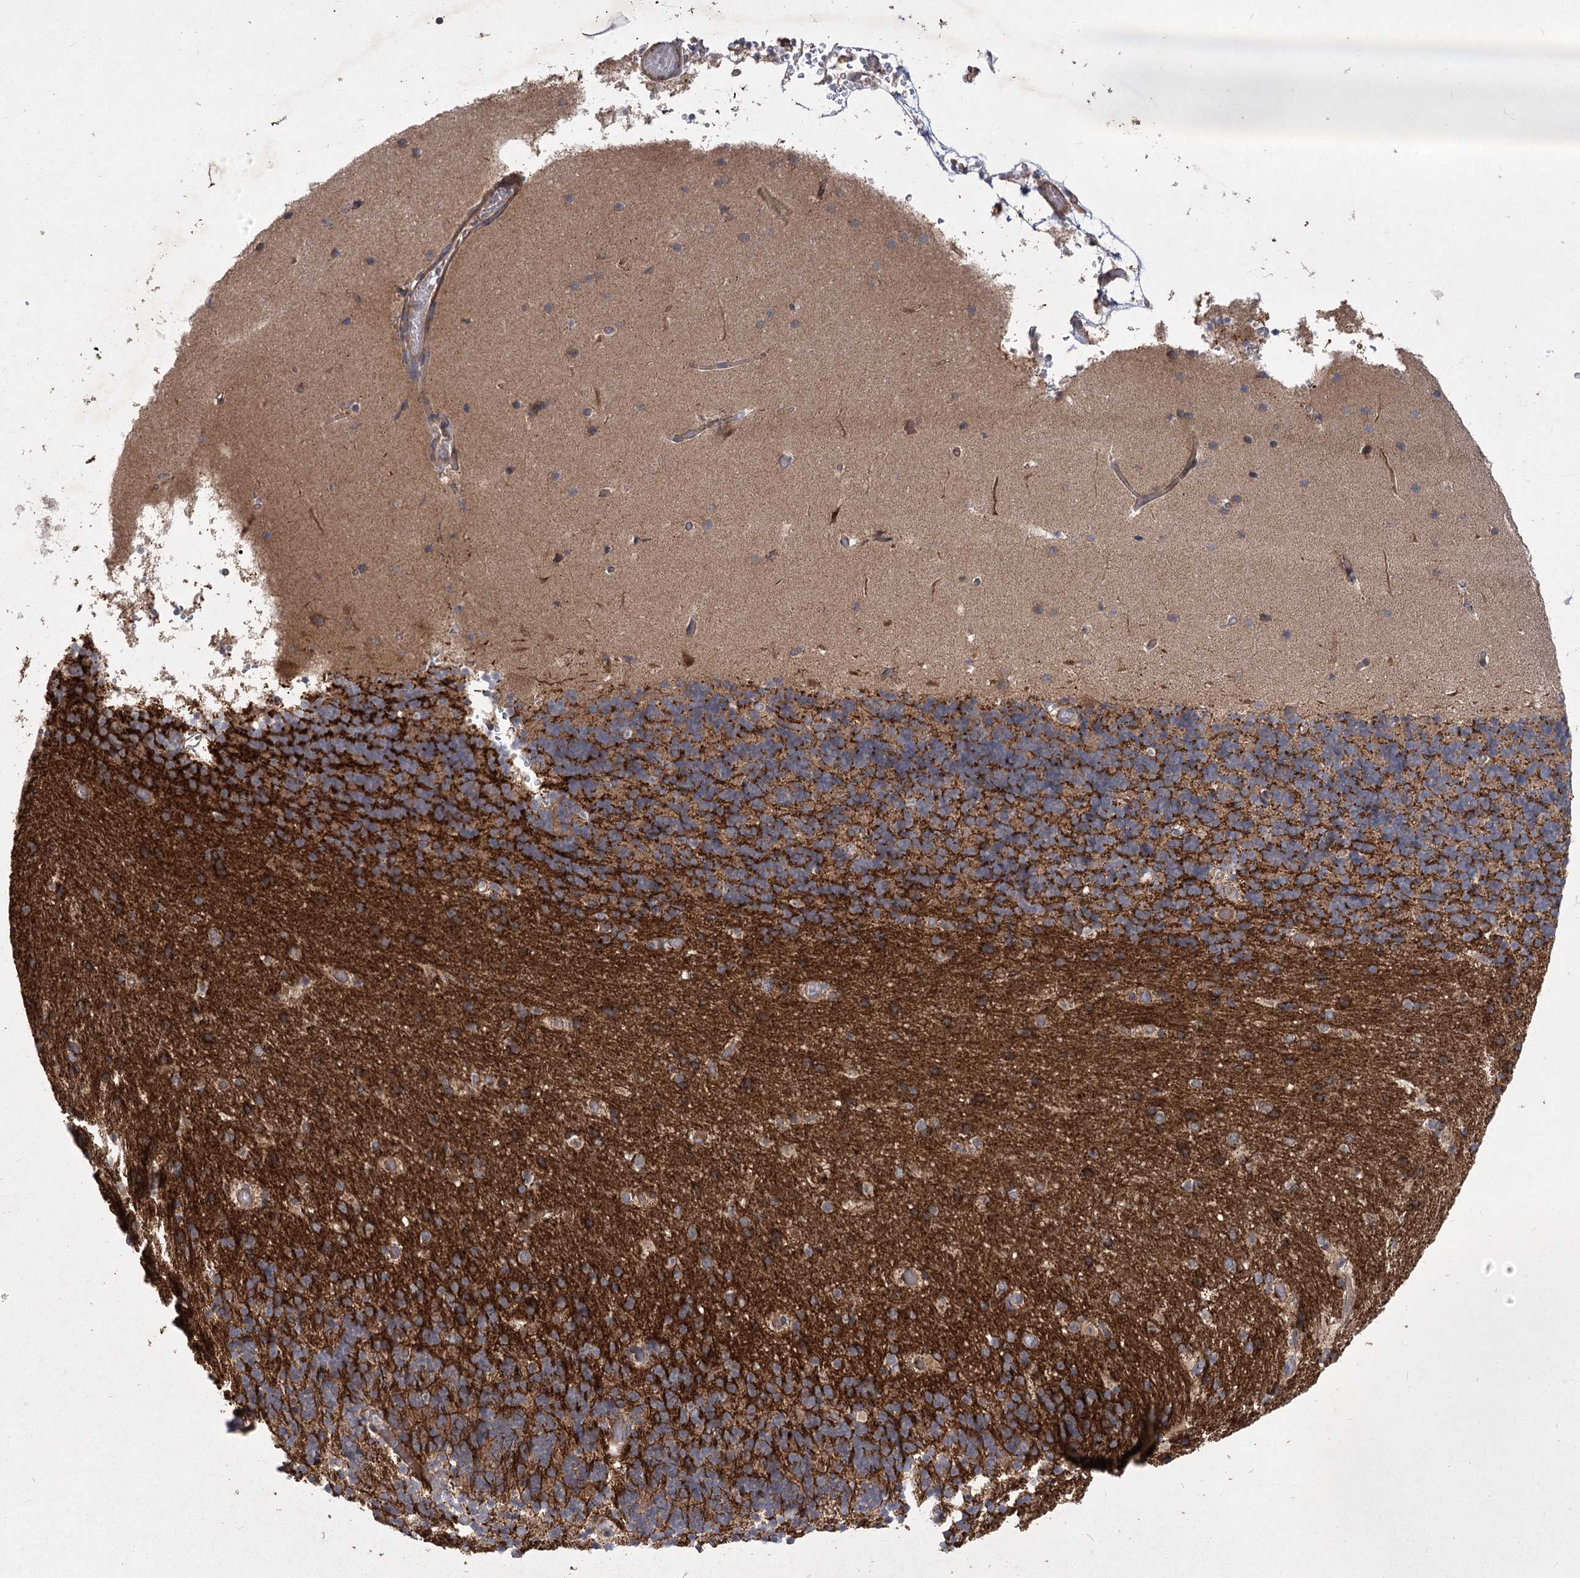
{"staining": {"intensity": "moderate", "quantity": ">75%", "location": "cytoplasmic/membranous"}, "tissue": "cerebellum", "cell_type": "Cells in granular layer", "image_type": "normal", "snomed": [{"axis": "morphology", "description": "Normal tissue, NOS"}, {"axis": "topography", "description": "Cerebellum"}], "caption": "Cells in granular layer exhibit medium levels of moderate cytoplasmic/membranous expression in about >75% of cells in normal cerebellum.", "gene": "RIN2", "patient": {"sex": "male", "age": 57}}